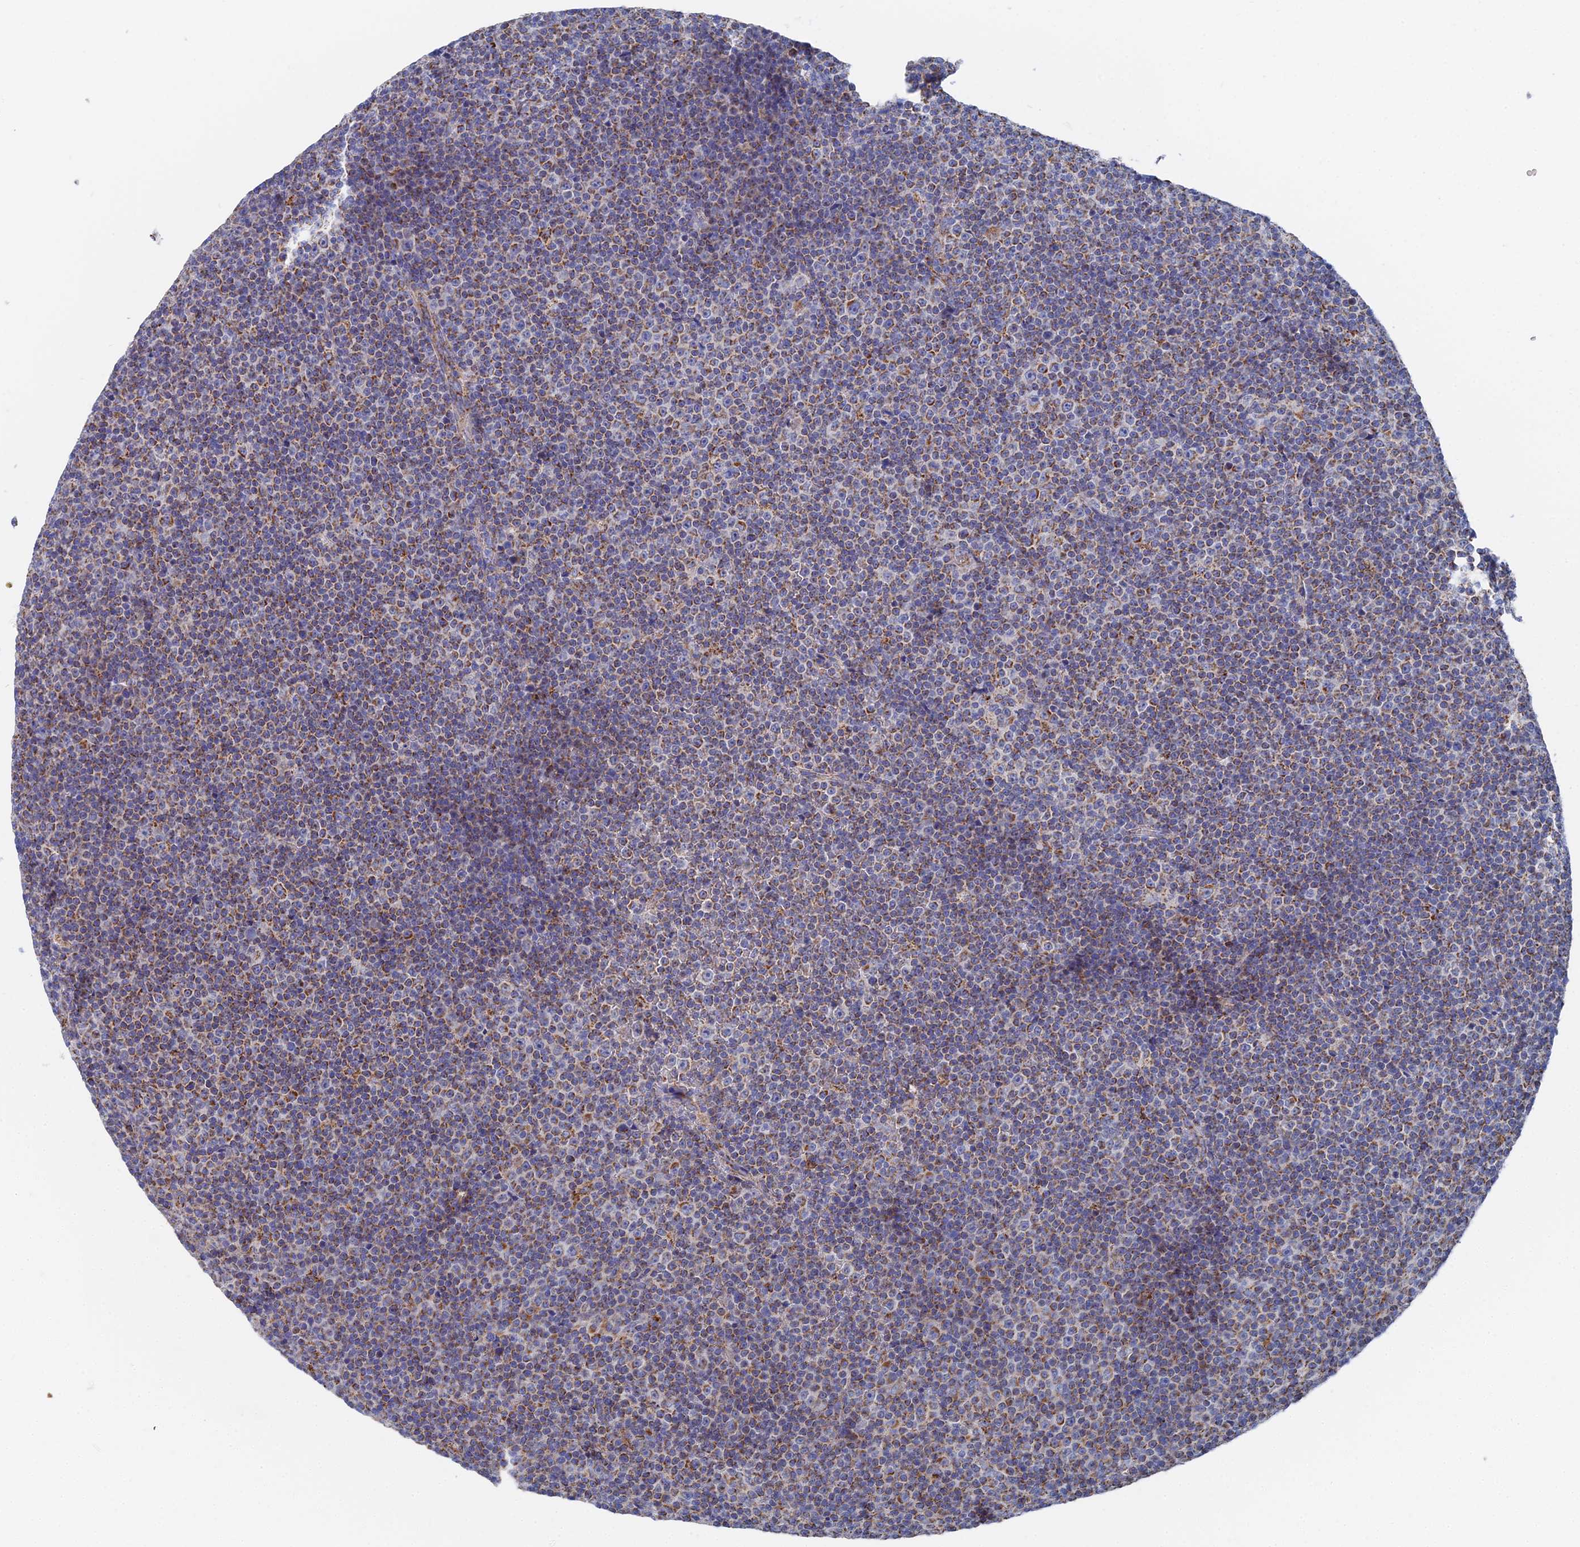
{"staining": {"intensity": "moderate", "quantity": "25%-75%", "location": "cytoplasmic/membranous"}, "tissue": "lymphoma", "cell_type": "Tumor cells", "image_type": "cancer", "snomed": [{"axis": "morphology", "description": "Malignant lymphoma, non-Hodgkin's type, Low grade"}, {"axis": "topography", "description": "Lymph node"}], "caption": "Immunohistochemistry (IHC) of lymphoma reveals medium levels of moderate cytoplasmic/membranous expression in approximately 25%-75% of tumor cells. The protein is shown in brown color, while the nuclei are stained blue.", "gene": "IFT80", "patient": {"sex": "female", "age": 67}}